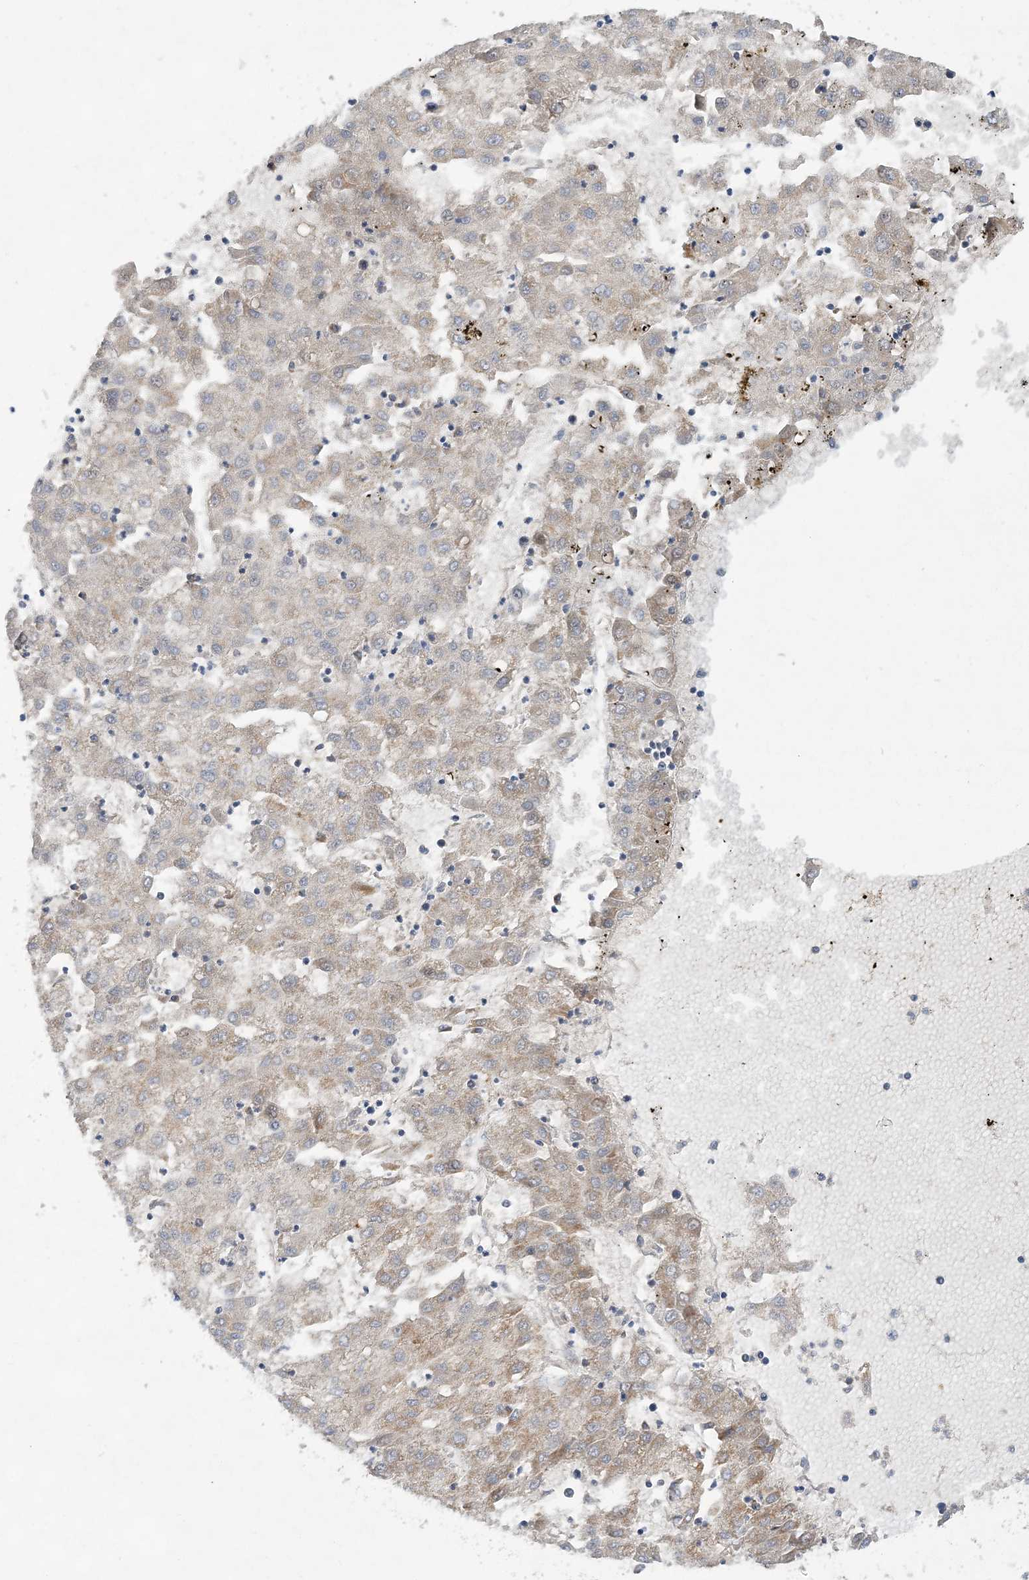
{"staining": {"intensity": "moderate", "quantity": "25%-75%", "location": "cytoplasmic/membranous"}, "tissue": "liver cancer", "cell_type": "Tumor cells", "image_type": "cancer", "snomed": [{"axis": "morphology", "description": "Carcinoma, Hepatocellular, NOS"}, {"axis": "topography", "description": "Liver"}], "caption": "Immunohistochemical staining of liver cancer (hepatocellular carcinoma) demonstrates medium levels of moderate cytoplasmic/membranous staining in about 25%-75% of tumor cells.", "gene": "TRAPPC13", "patient": {"sex": "male", "age": 72}}